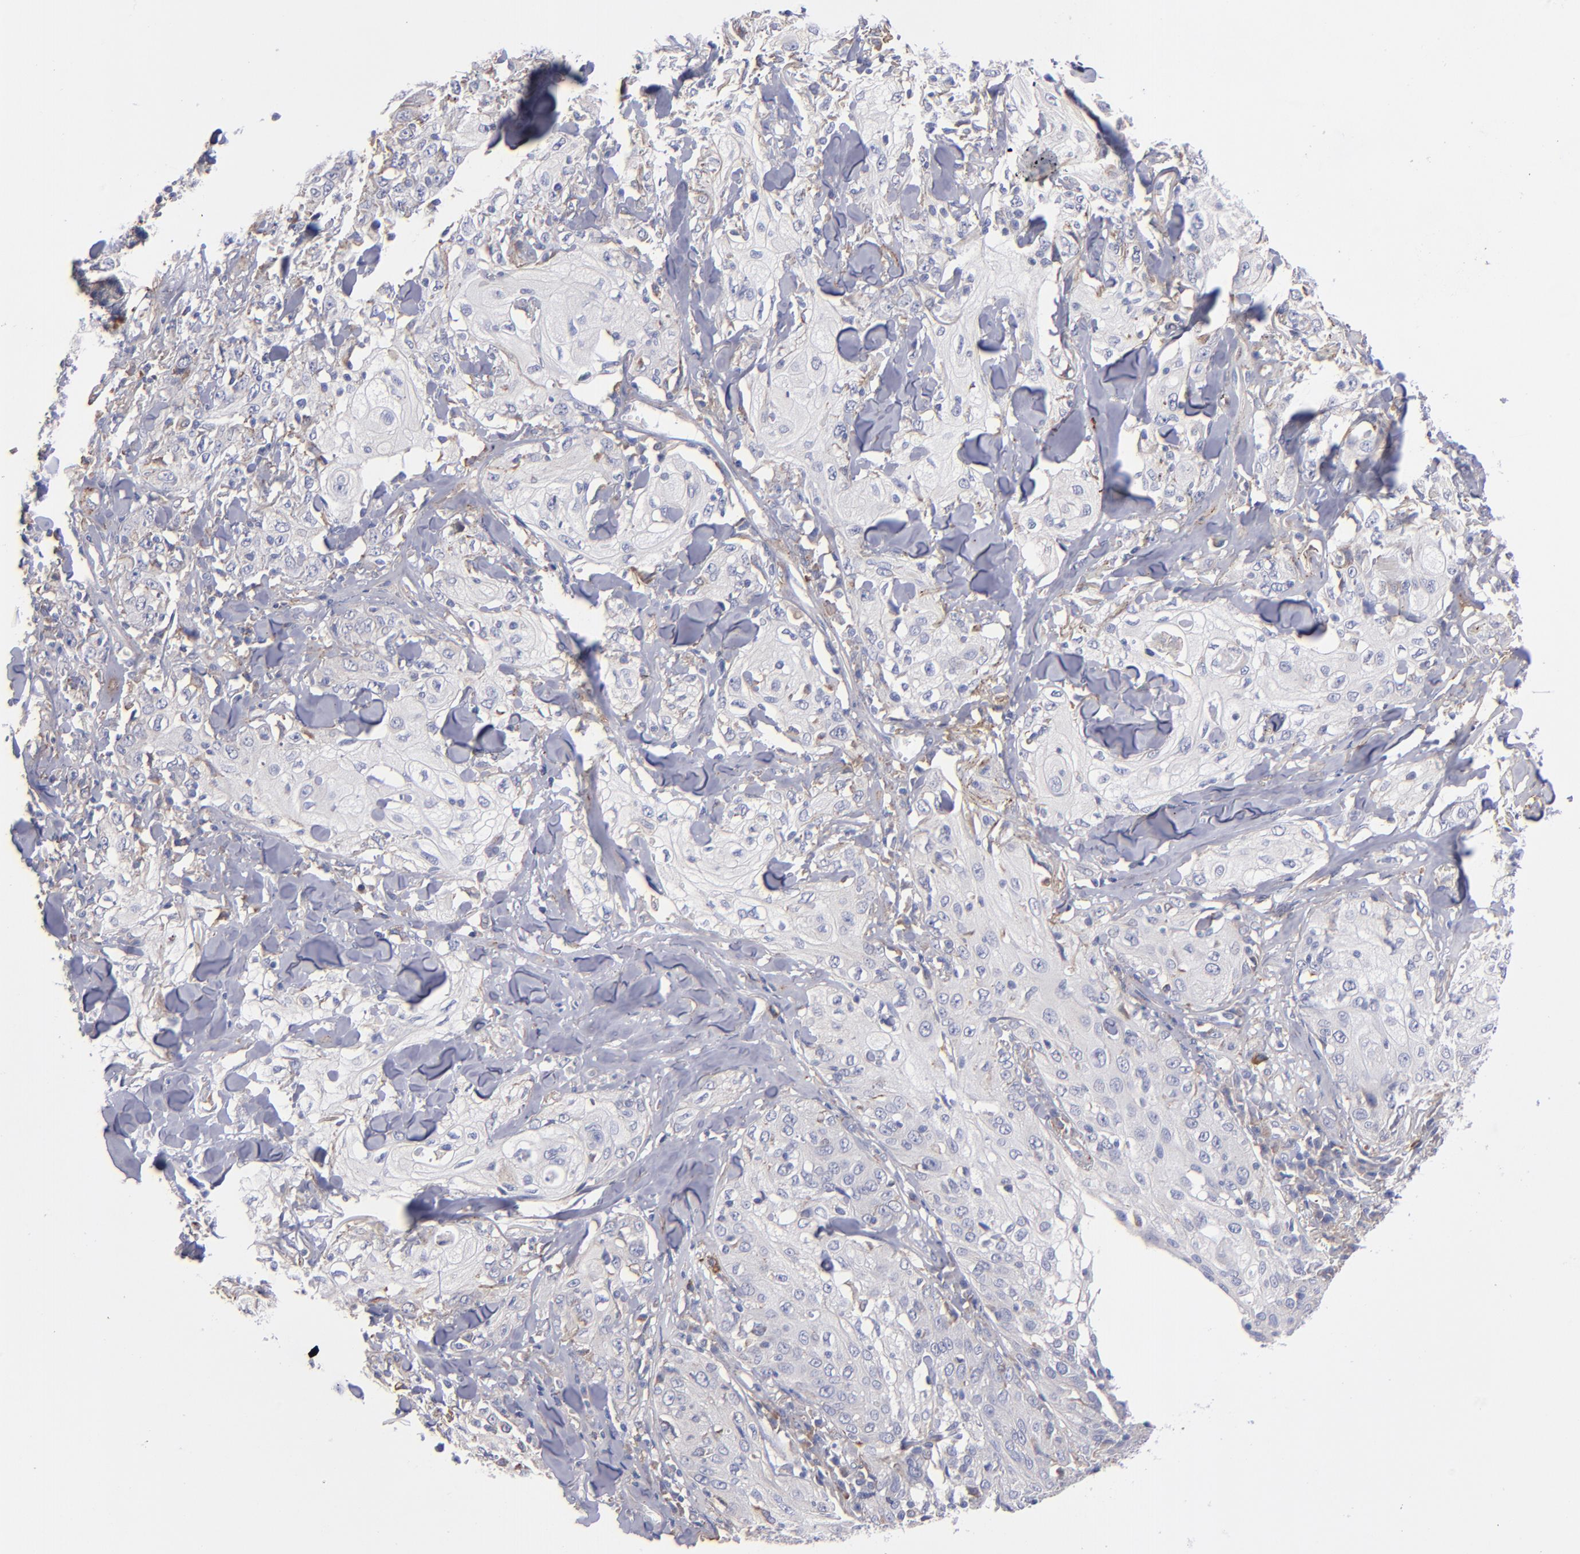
{"staining": {"intensity": "weak", "quantity": "<25%", "location": "cytoplasmic/membranous"}, "tissue": "skin cancer", "cell_type": "Tumor cells", "image_type": "cancer", "snomed": [{"axis": "morphology", "description": "Squamous cell carcinoma, NOS"}, {"axis": "topography", "description": "Skin"}], "caption": "Skin squamous cell carcinoma stained for a protein using immunohistochemistry exhibits no expression tumor cells.", "gene": "MFGE8", "patient": {"sex": "male", "age": 65}}